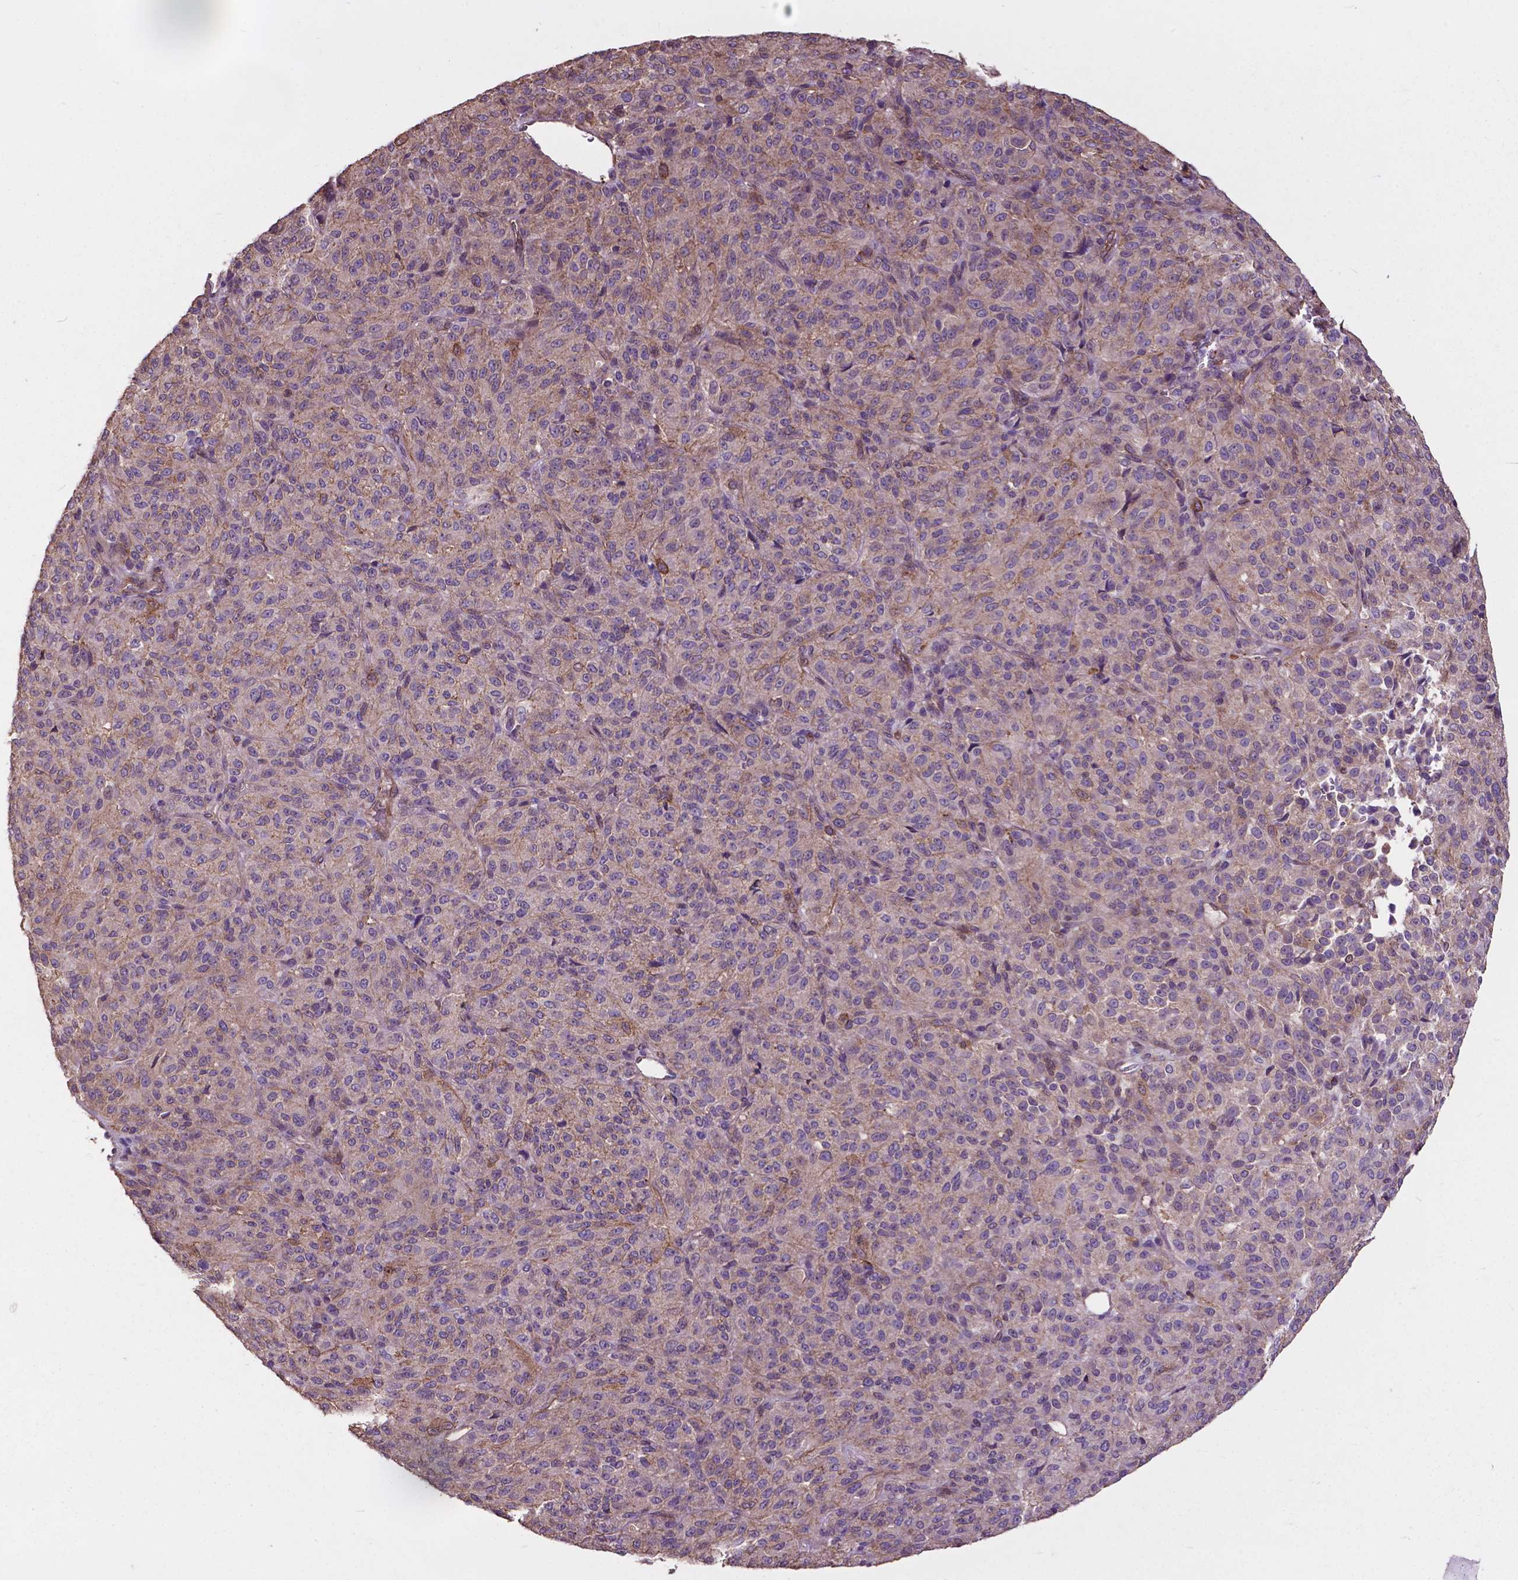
{"staining": {"intensity": "negative", "quantity": "none", "location": "none"}, "tissue": "melanoma", "cell_type": "Tumor cells", "image_type": "cancer", "snomed": [{"axis": "morphology", "description": "Malignant melanoma, Metastatic site"}, {"axis": "topography", "description": "Brain"}], "caption": "Immunohistochemistry (IHC) of malignant melanoma (metastatic site) displays no expression in tumor cells.", "gene": "PDLIM1", "patient": {"sex": "female", "age": 56}}